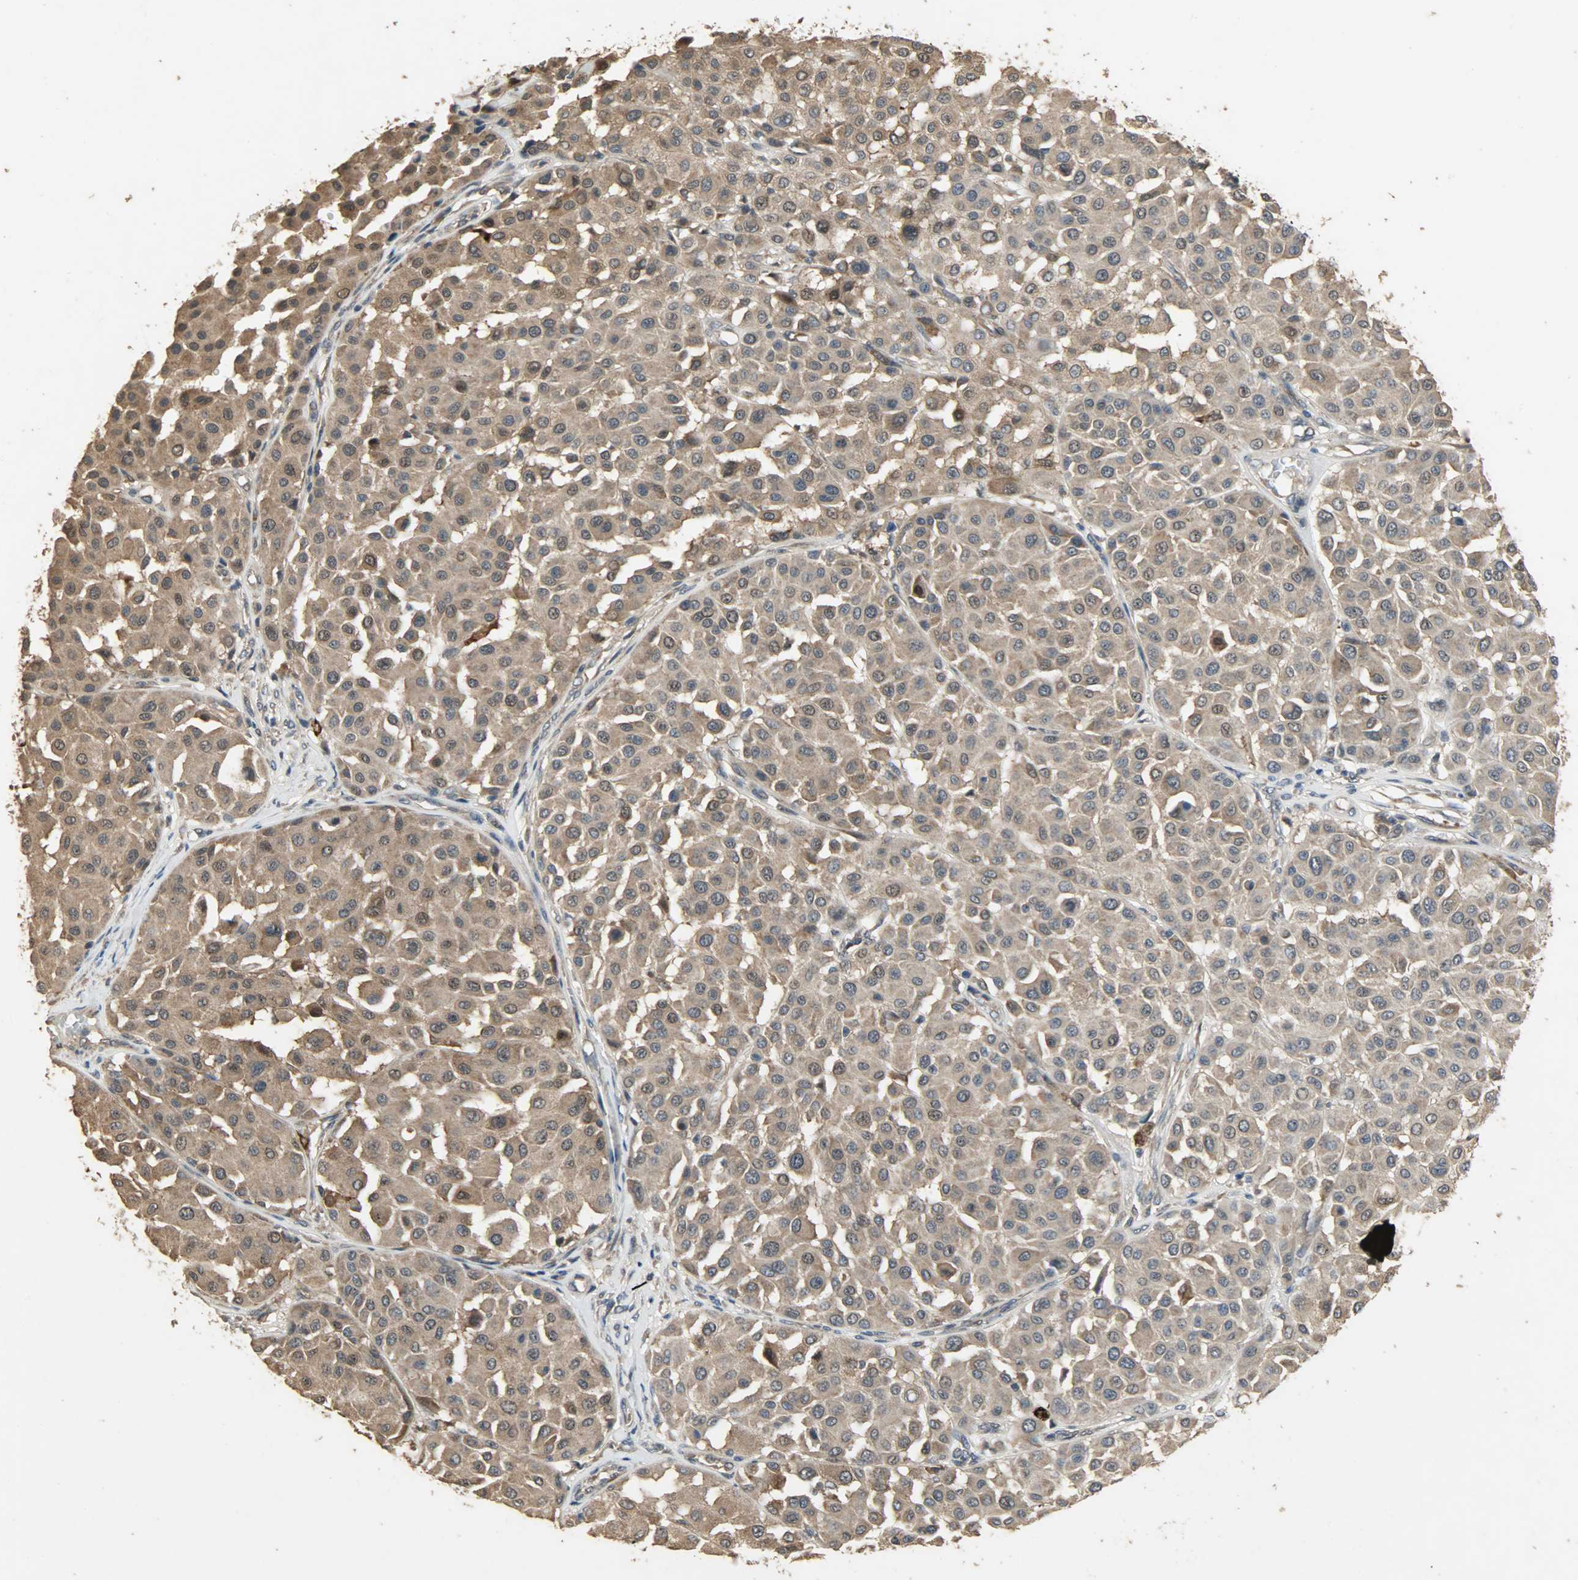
{"staining": {"intensity": "moderate", "quantity": ">75%", "location": "cytoplasmic/membranous"}, "tissue": "melanoma", "cell_type": "Tumor cells", "image_type": "cancer", "snomed": [{"axis": "morphology", "description": "Malignant melanoma, Metastatic site"}, {"axis": "topography", "description": "Soft tissue"}], "caption": "Protein staining of malignant melanoma (metastatic site) tissue shows moderate cytoplasmic/membranous expression in about >75% of tumor cells.", "gene": "CDKN2C", "patient": {"sex": "male", "age": 41}}